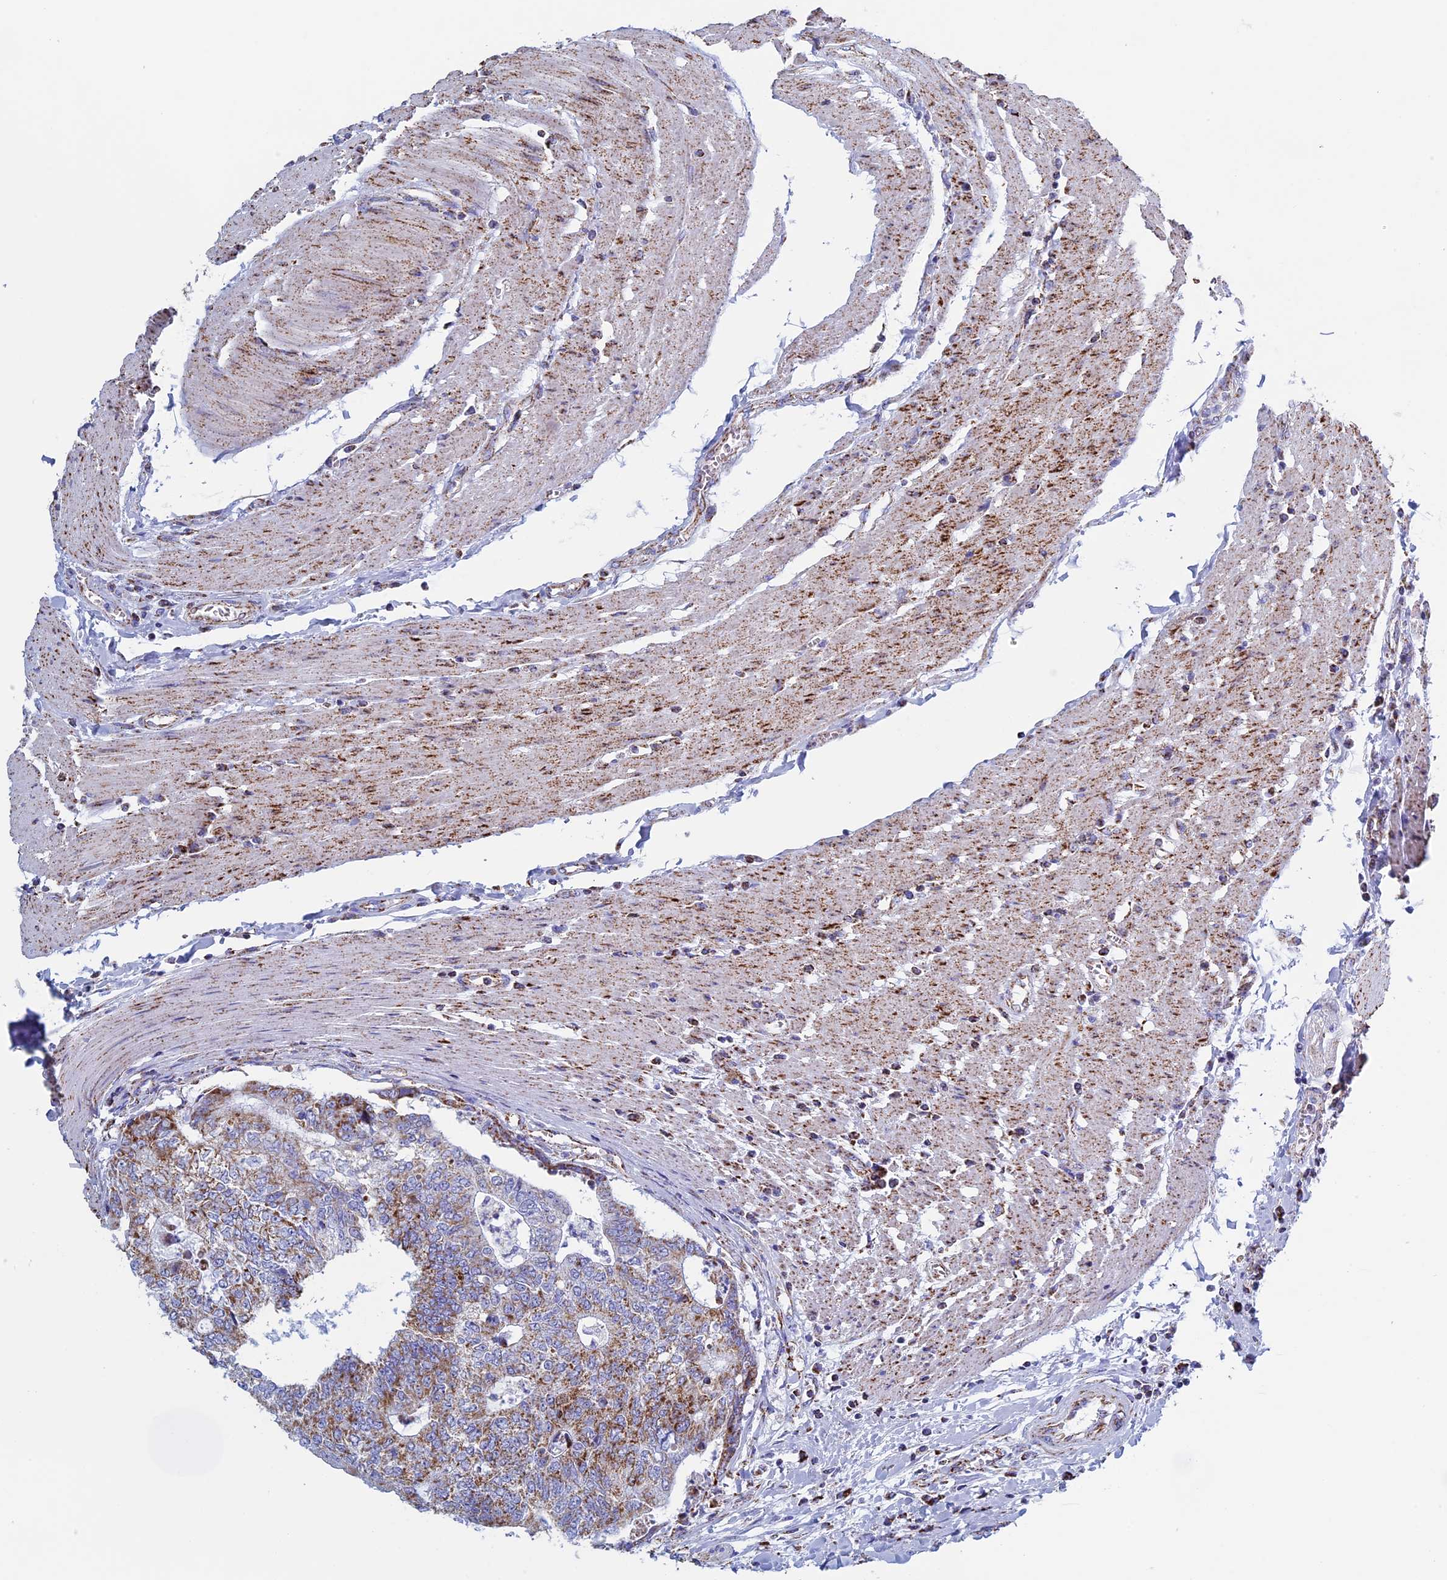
{"staining": {"intensity": "moderate", "quantity": ">75%", "location": "cytoplasmic/membranous"}, "tissue": "colorectal cancer", "cell_type": "Tumor cells", "image_type": "cancer", "snomed": [{"axis": "morphology", "description": "Adenocarcinoma, NOS"}, {"axis": "topography", "description": "Colon"}], "caption": "This image exhibits IHC staining of human colorectal cancer (adenocarcinoma), with medium moderate cytoplasmic/membranous positivity in about >75% of tumor cells.", "gene": "UQCRFS1", "patient": {"sex": "female", "age": 67}}